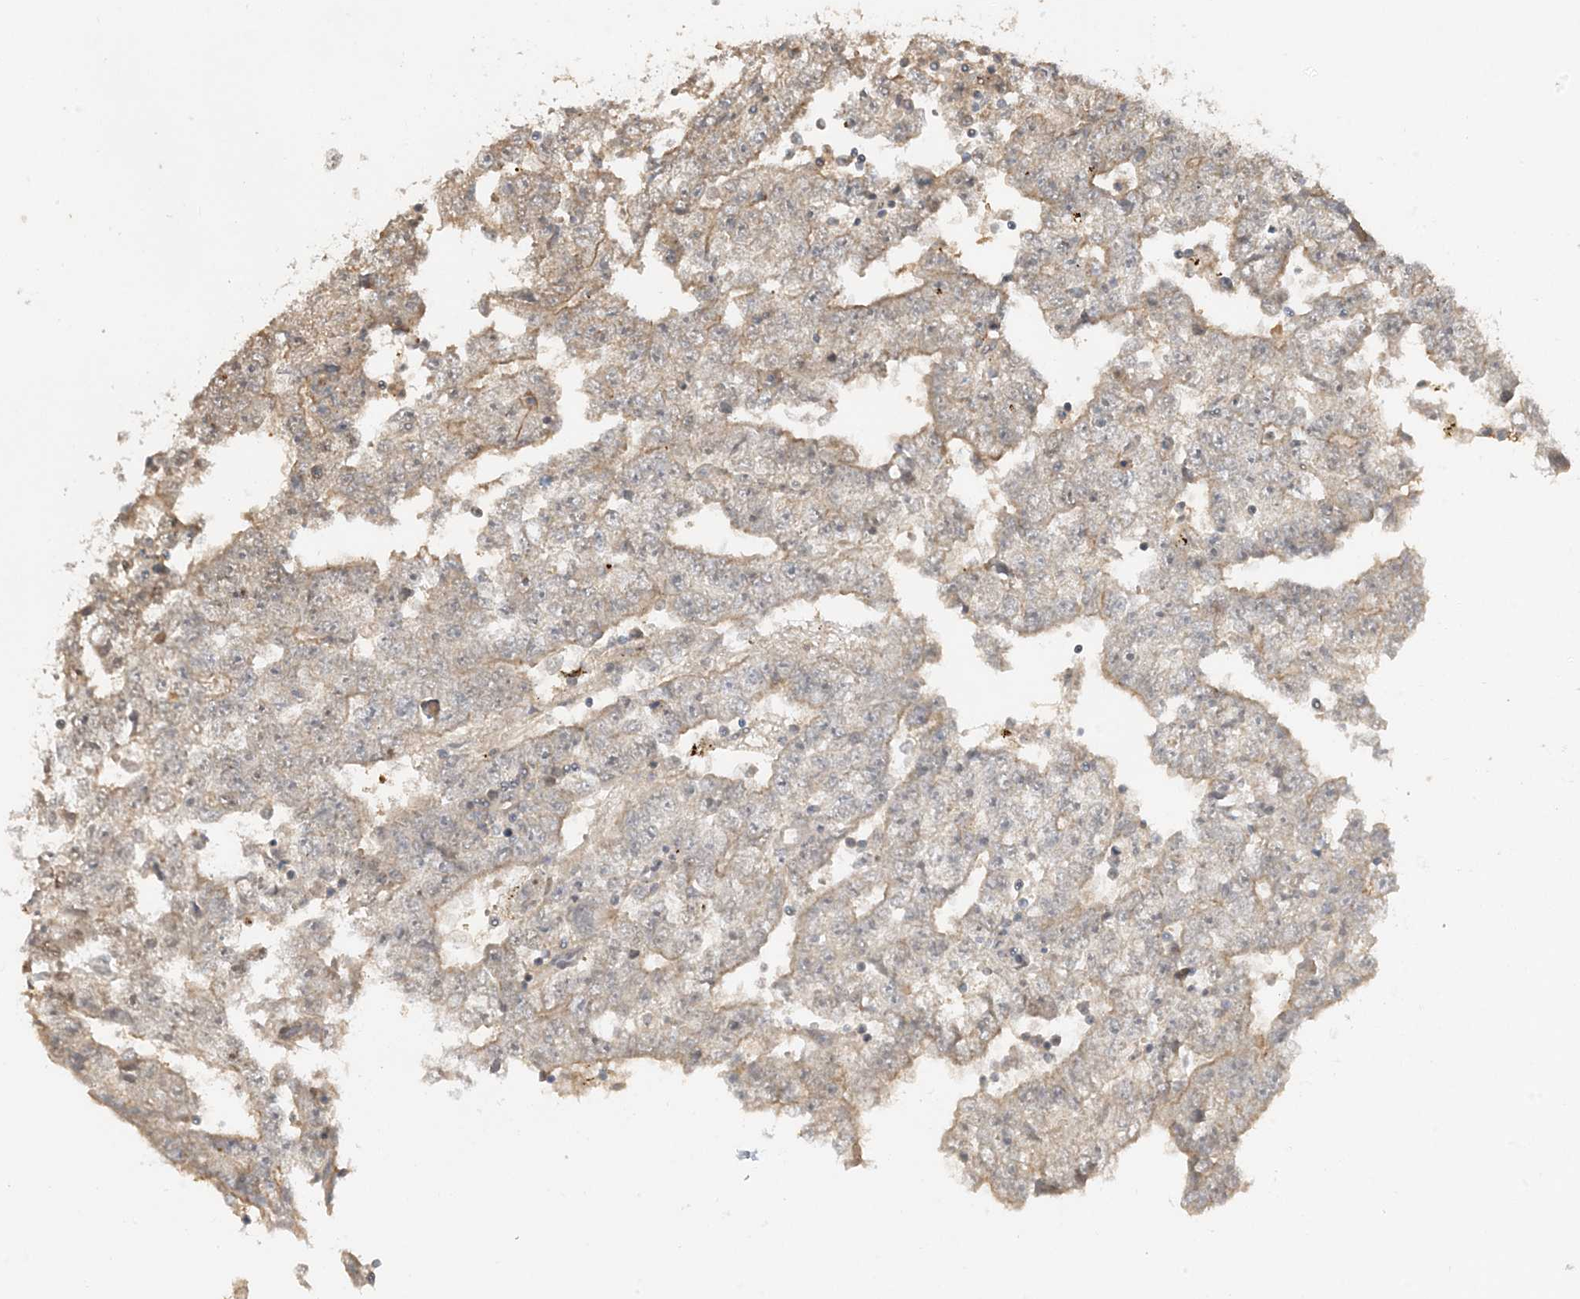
{"staining": {"intensity": "weak", "quantity": "25%-75%", "location": "cytoplasmic/membranous"}, "tissue": "testis cancer", "cell_type": "Tumor cells", "image_type": "cancer", "snomed": [{"axis": "morphology", "description": "Carcinoma, Embryonal, NOS"}, {"axis": "topography", "description": "Testis"}], "caption": "Testis cancer stained with immunohistochemistry reveals weak cytoplasmic/membranous positivity in about 25%-75% of tumor cells.", "gene": "PRRT3", "patient": {"sex": "male", "age": 25}}